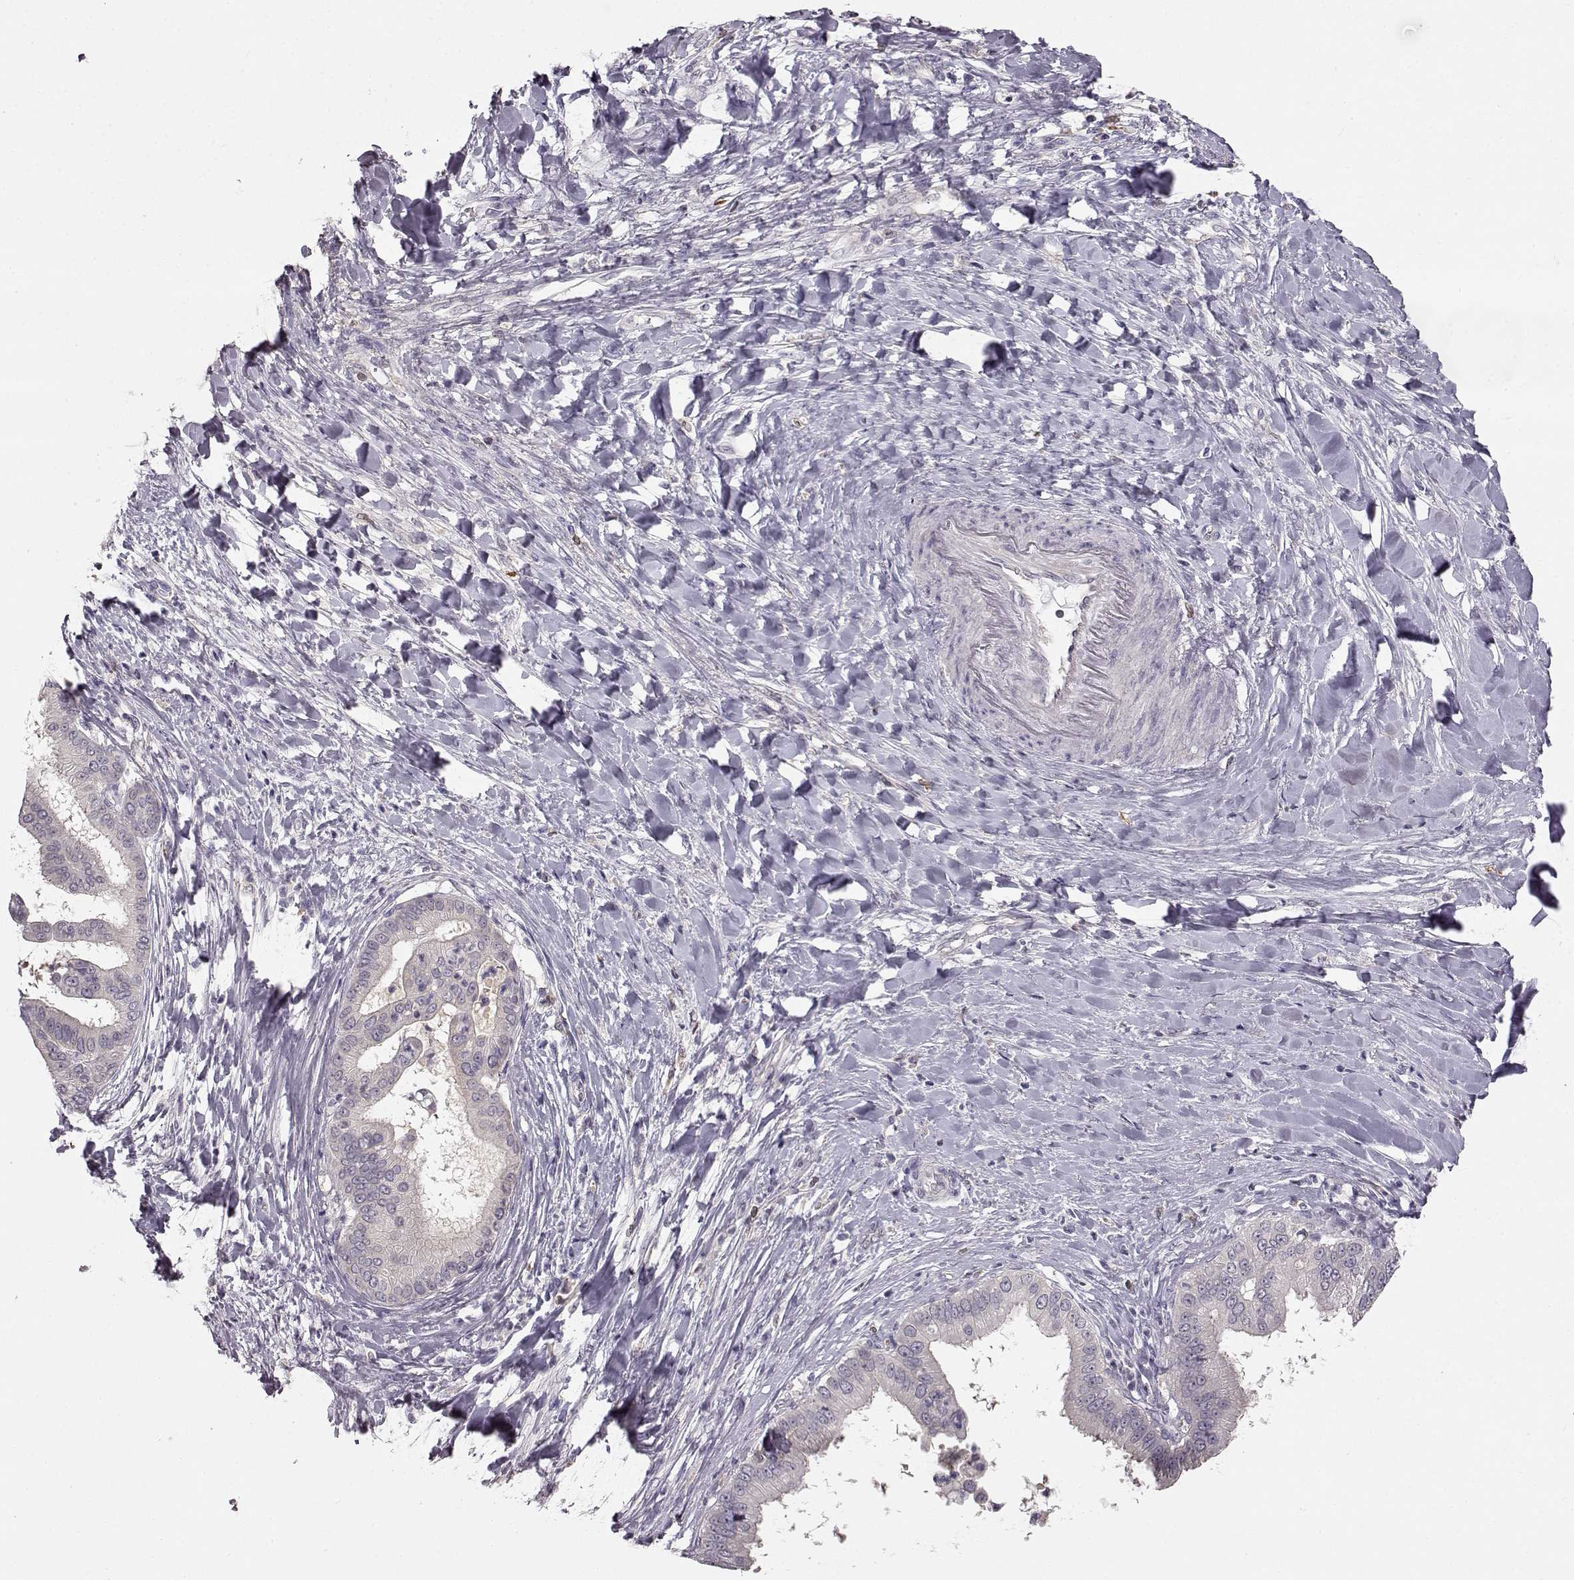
{"staining": {"intensity": "negative", "quantity": "none", "location": "none"}, "tissue": "liver cancer", "cell_type": "Tumor cells", "image_type": "cancer", "snomed": [{"axis": "morphology", "description": "Cholangiocarcinoma"}, {"axis": "topography", "description": "Liver"}], "caption": "The image reveals no staining of tumor cells in liver cancer. The staining was performed using DAB to visualize the protein expression in brown, while the nuclei were stained in blue with hematoxylin (Magnification: 20x).", "gene": "SPAG17", "patient": {"sex": "female", "age": 54}}